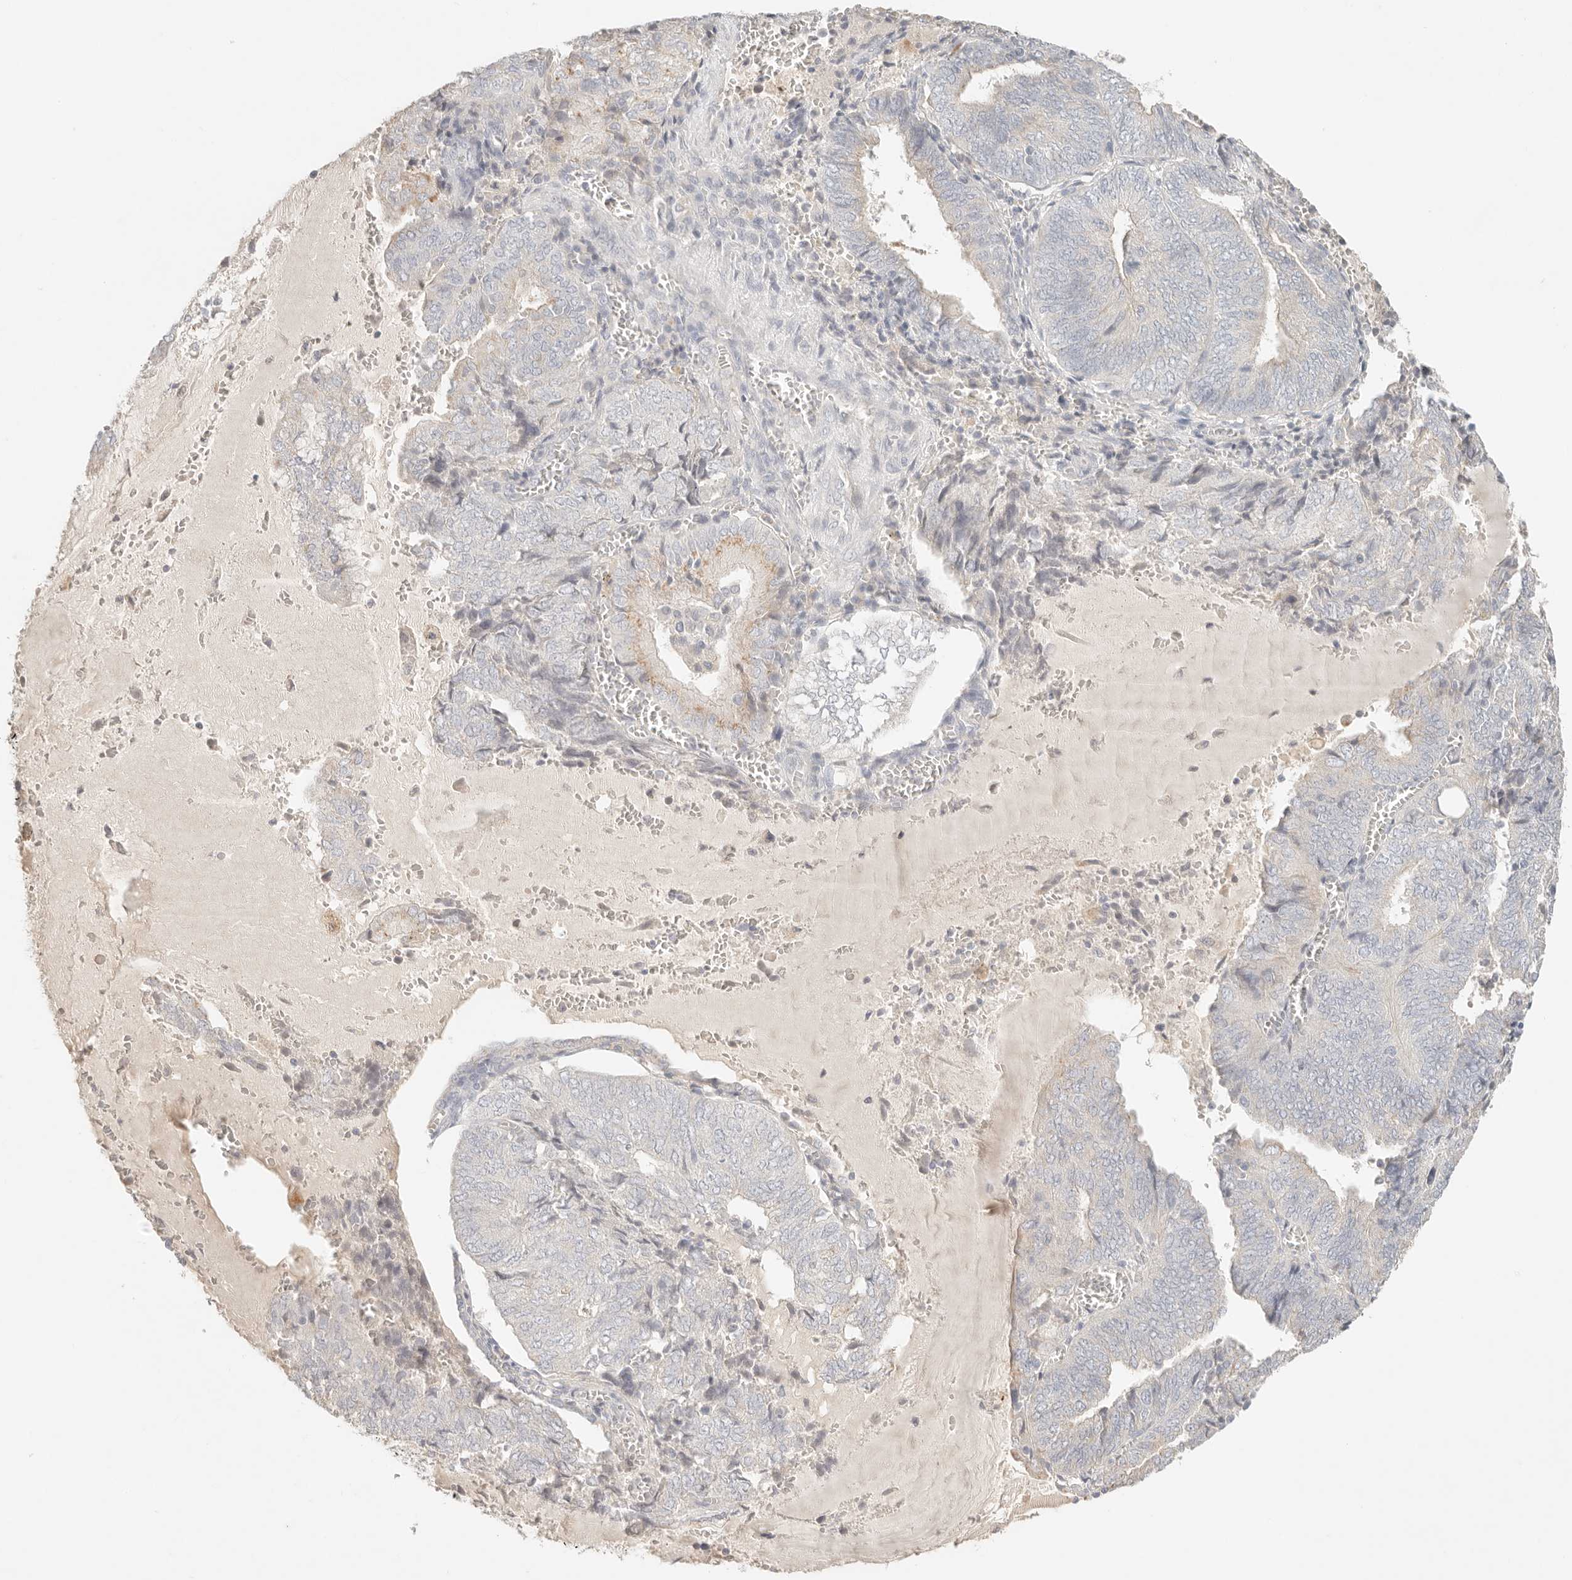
{"staining": {"intensity": "negative", "quantity": "none", "location": "none"}, "tissue": "endometrial cancer", "cell_type": "Tumor cells", "image_type": "cancer", "snomed": [{"axis": "morphology", "description": "Adenocarcinoma, NOS"}, {"axis": "topography", "description": "Endometrium"}], "caption": "The immunohistochemistry micrograph has no significant positivity in tumor cells of adenocarcinoma (endometrial) tissue.", "gene": "CEP120", "patient": {"sex": "female", "age": 81}}